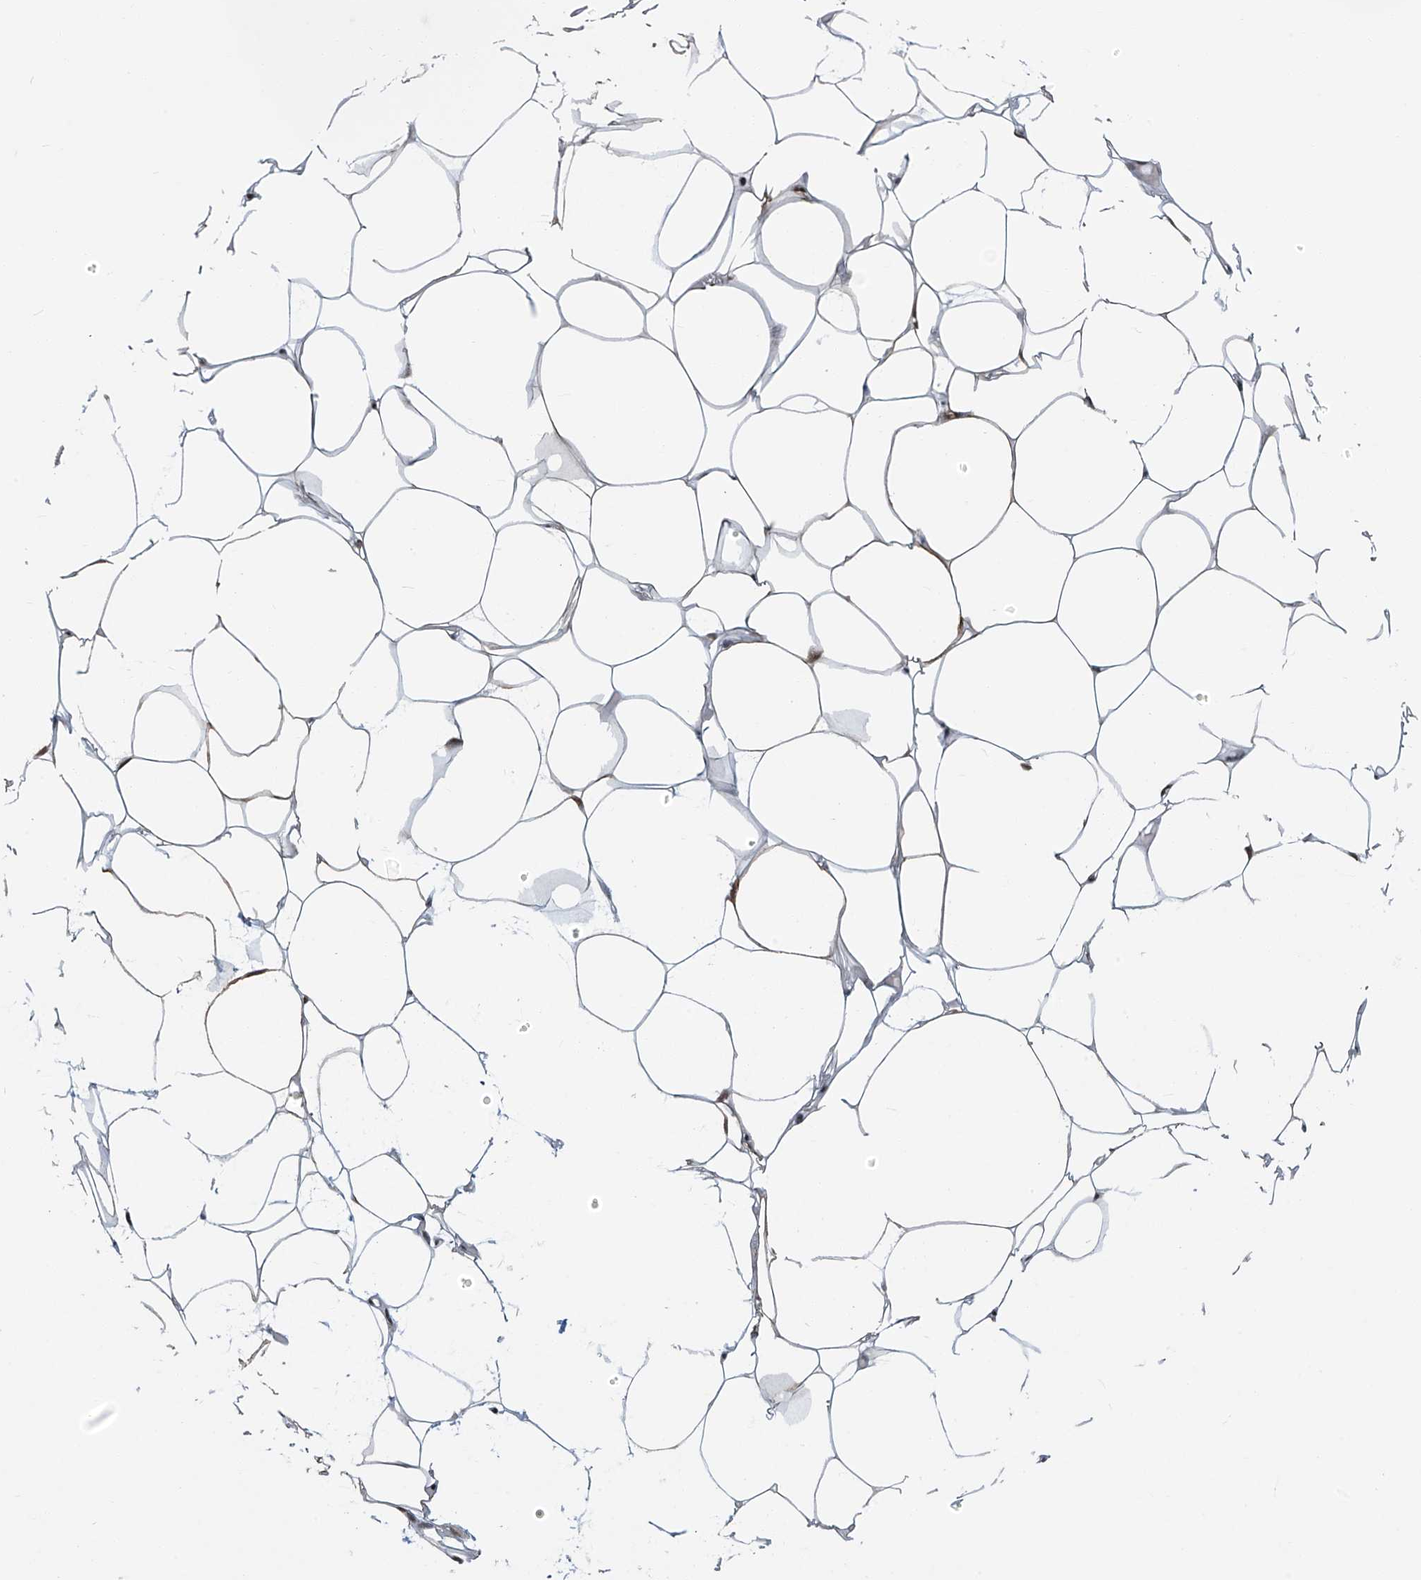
{"staining": {"intensity": "moderate", "quantity": ">75%", "location": "nuclear"}, "tissue": "adipose tissue", "cell_type": "Adipocytes", "image_type": "normal", "snomed": [{"axis": "morphology", "description": "Normal tissue, NOS"}, {"axis": "topography", "description": "Breast"}], "caption": "Immunohistochemistry (IHC) staining of benign adipose tissue, which displays medium levels of moderate nuclear positivity in about >75% of adipocytes indicating moderate nuclear protein staining. The staining was performed using DAB (brown) for protein detection and nuclei were counterstained in hematoxylin (blue).", "gene": "ENSG00000257390", "patient": {"sex": "female", "age": 23}}